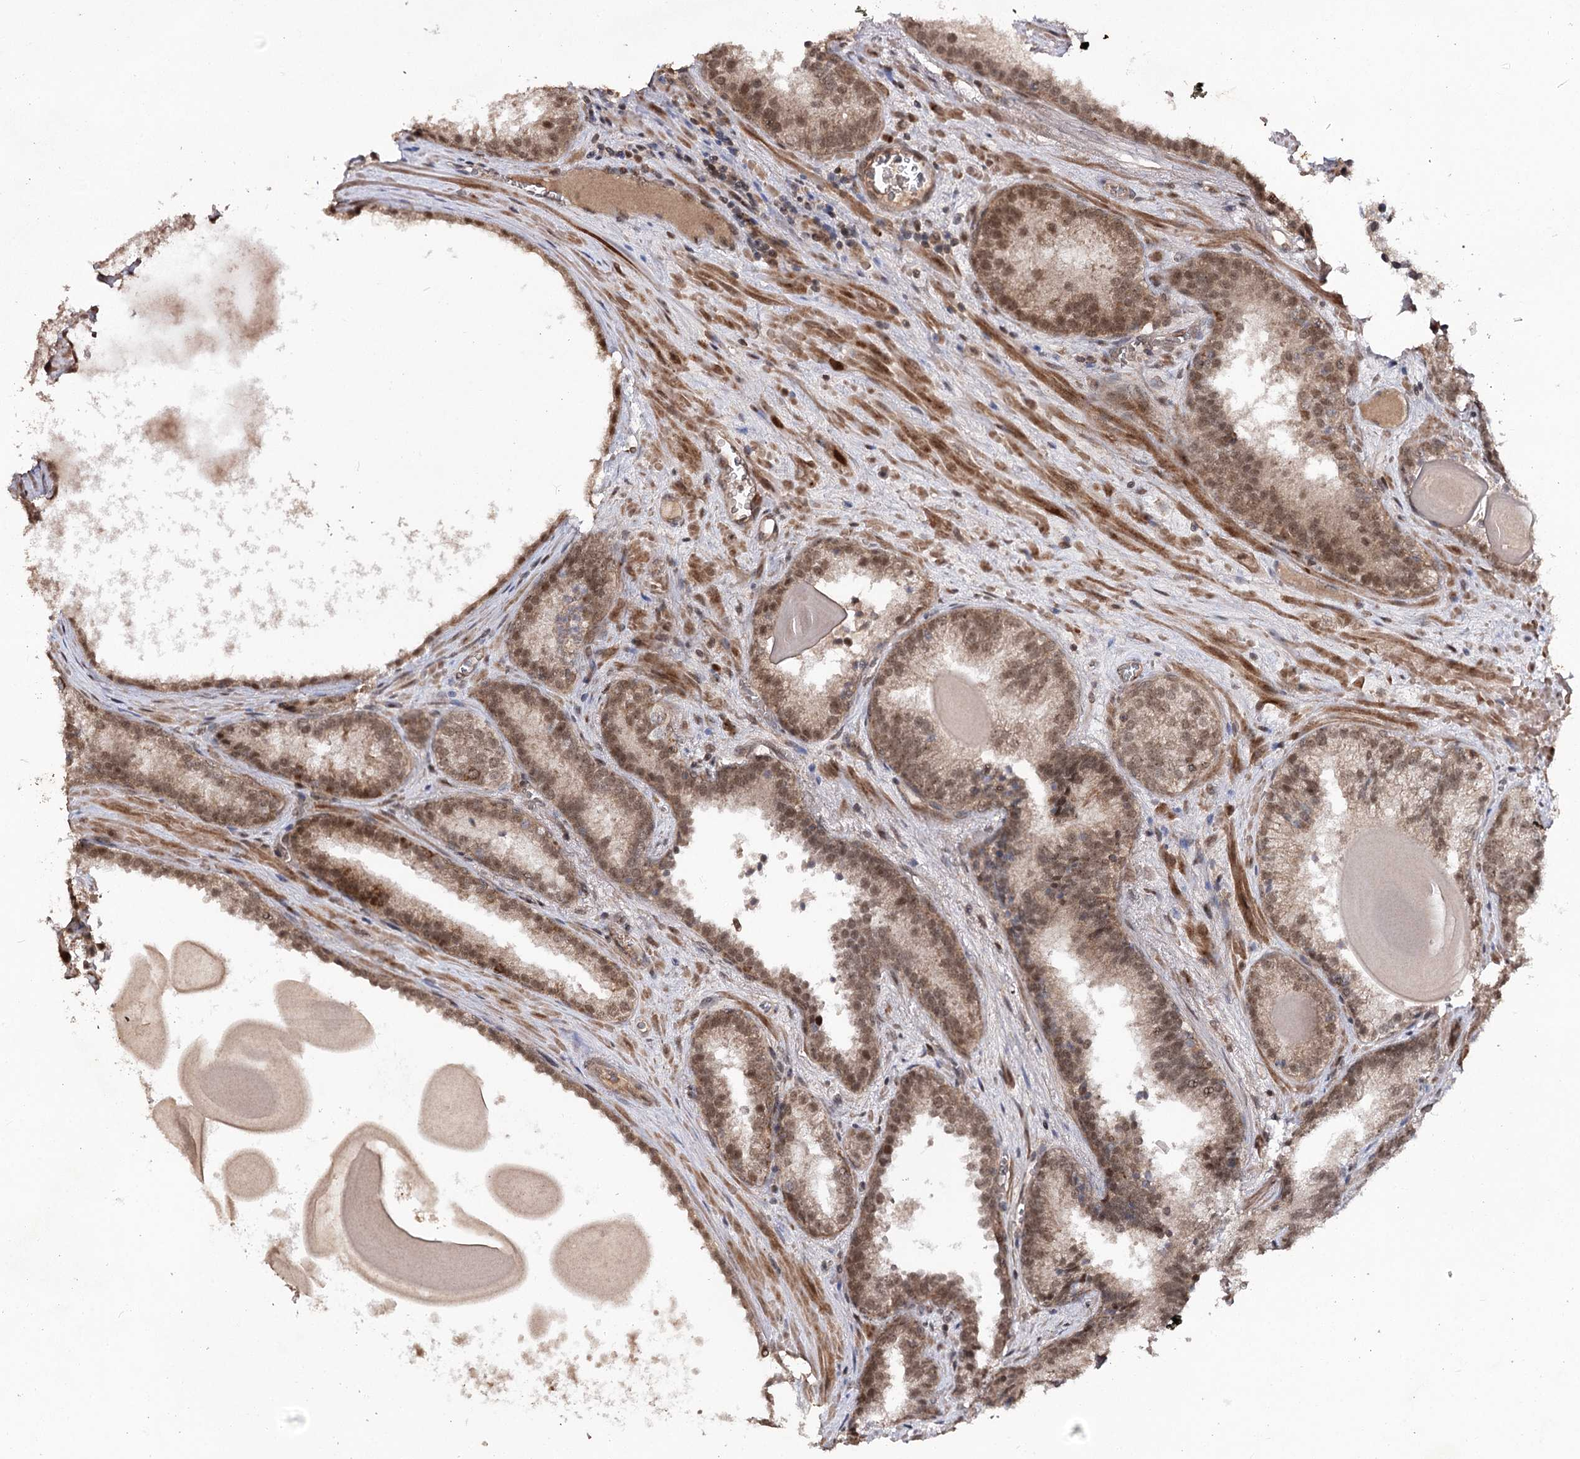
{"staining": {"intensity": "moderate", "quantity": ">75%", "location": "cytoplasmic/membranous,nuclear"}, "tissue": "prostate cancer", "cell_type": "Tumor cells", "image_type": "cancer", "snomed": [{"axis": "morphology", "description": "Adenocarcinoma, High grade"}, {"axis": "topography", "description": "Prostate"}], "caption": "This is a micrograph of immunohistochemistry staining of prostate adenocarcinoma (high-grade), which shows moderate staining in the cytoplasmic/membranous and nuclear of tumor cells.", "gene": "FAM53B", "patient": {"sex": "male", "age": 66}}